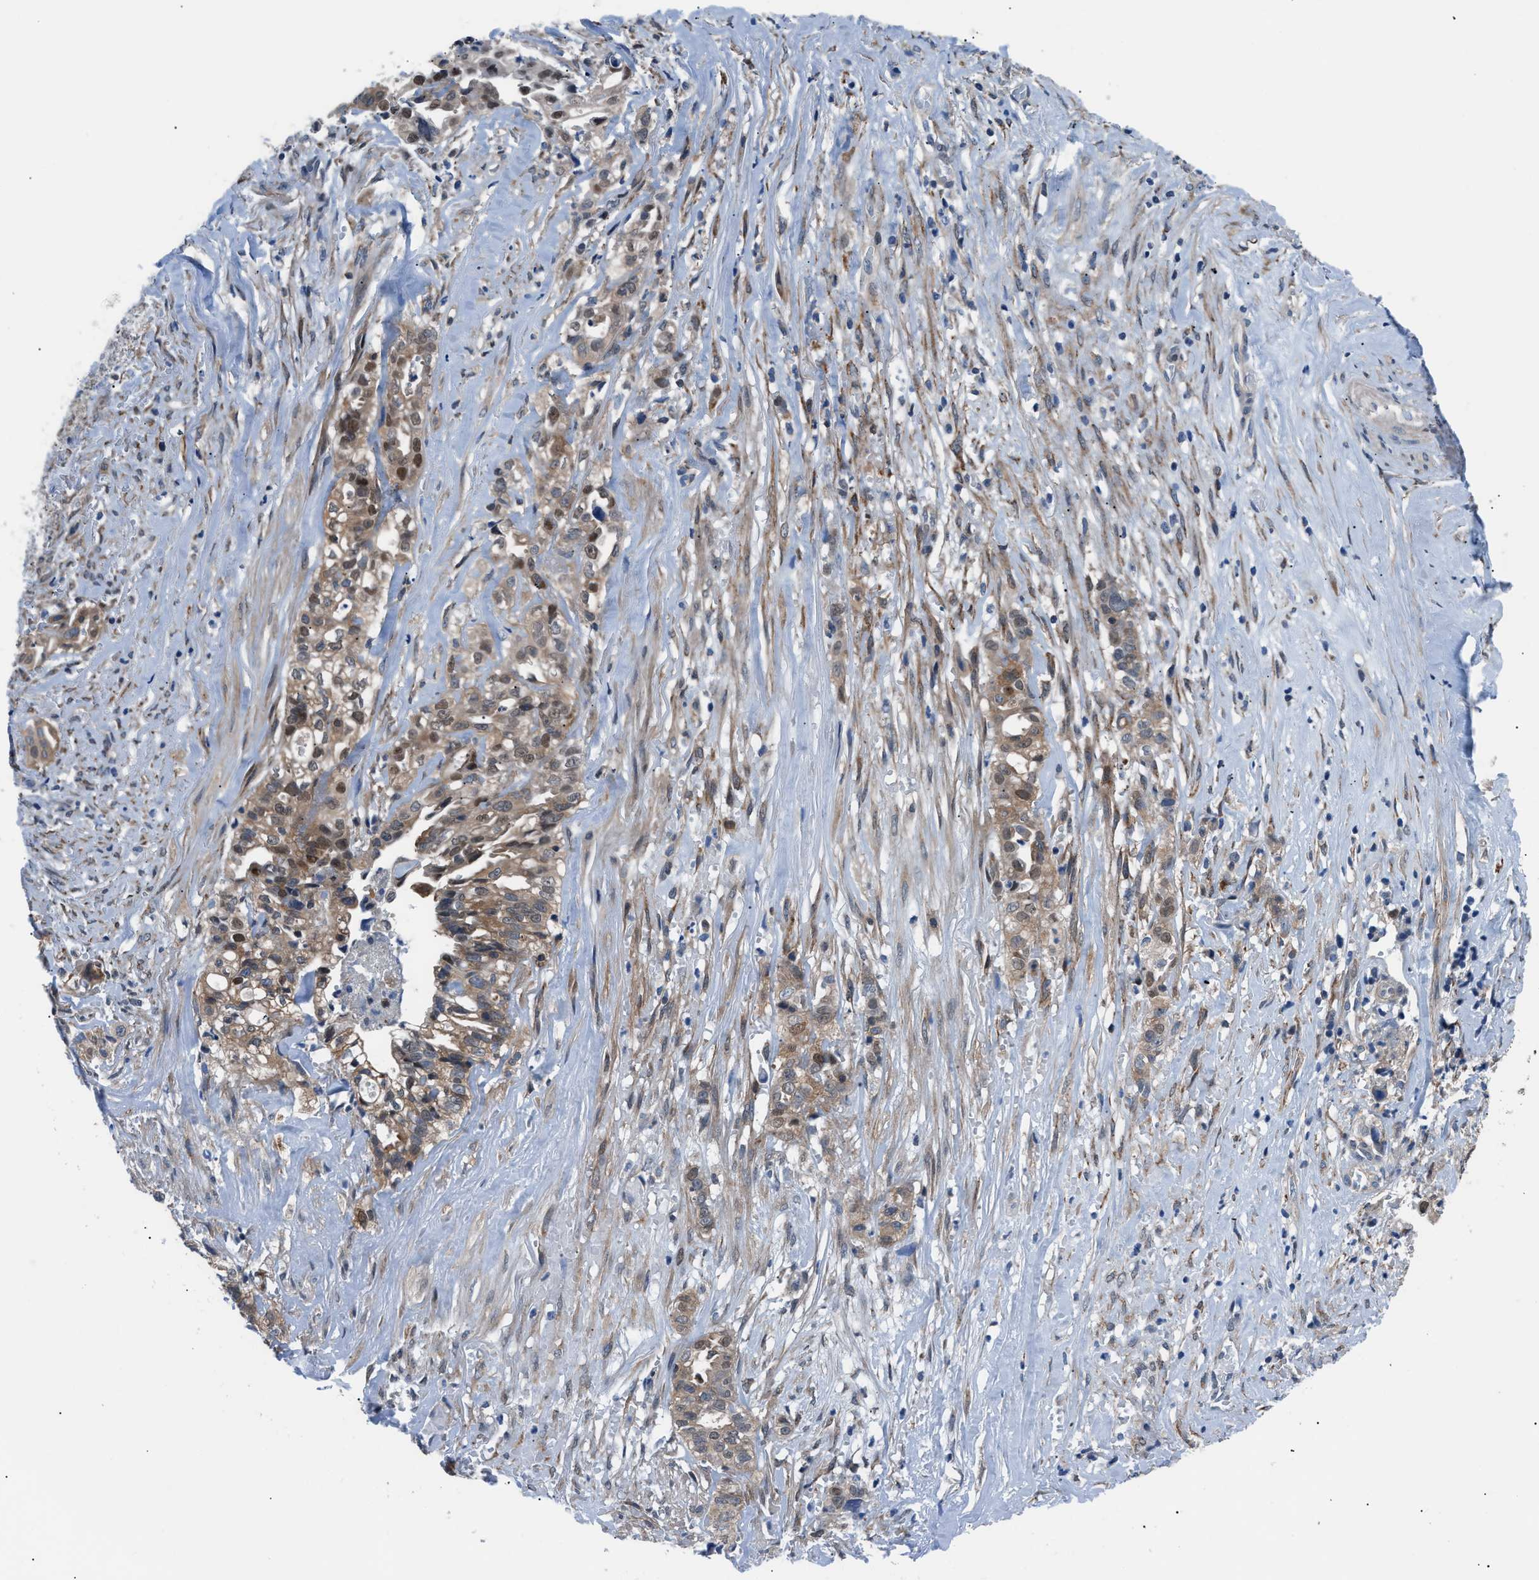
{"staining": {"intensity": "moderate", "quantity": ">75%", "location": "cytoplasmic/membranous,nuclear"}, "tissue": "liver cancer", "cell_type": "Tumor cells", "image_type": "cancer", "snomed": [{"axis": "morphology", "description": "Cholangiocarcinoma"}, {"axis": "topography", "description": "Liver"}], "caption": "IHC of human liver cancer (cholangiocarcinoma) reveals medium levels of moderate cytoplasmic/membranous and nuclear positivity in about >75% of tumor cells.", "gene": "TMEM45B", "patient": {"sex": "female", "age": 70}}